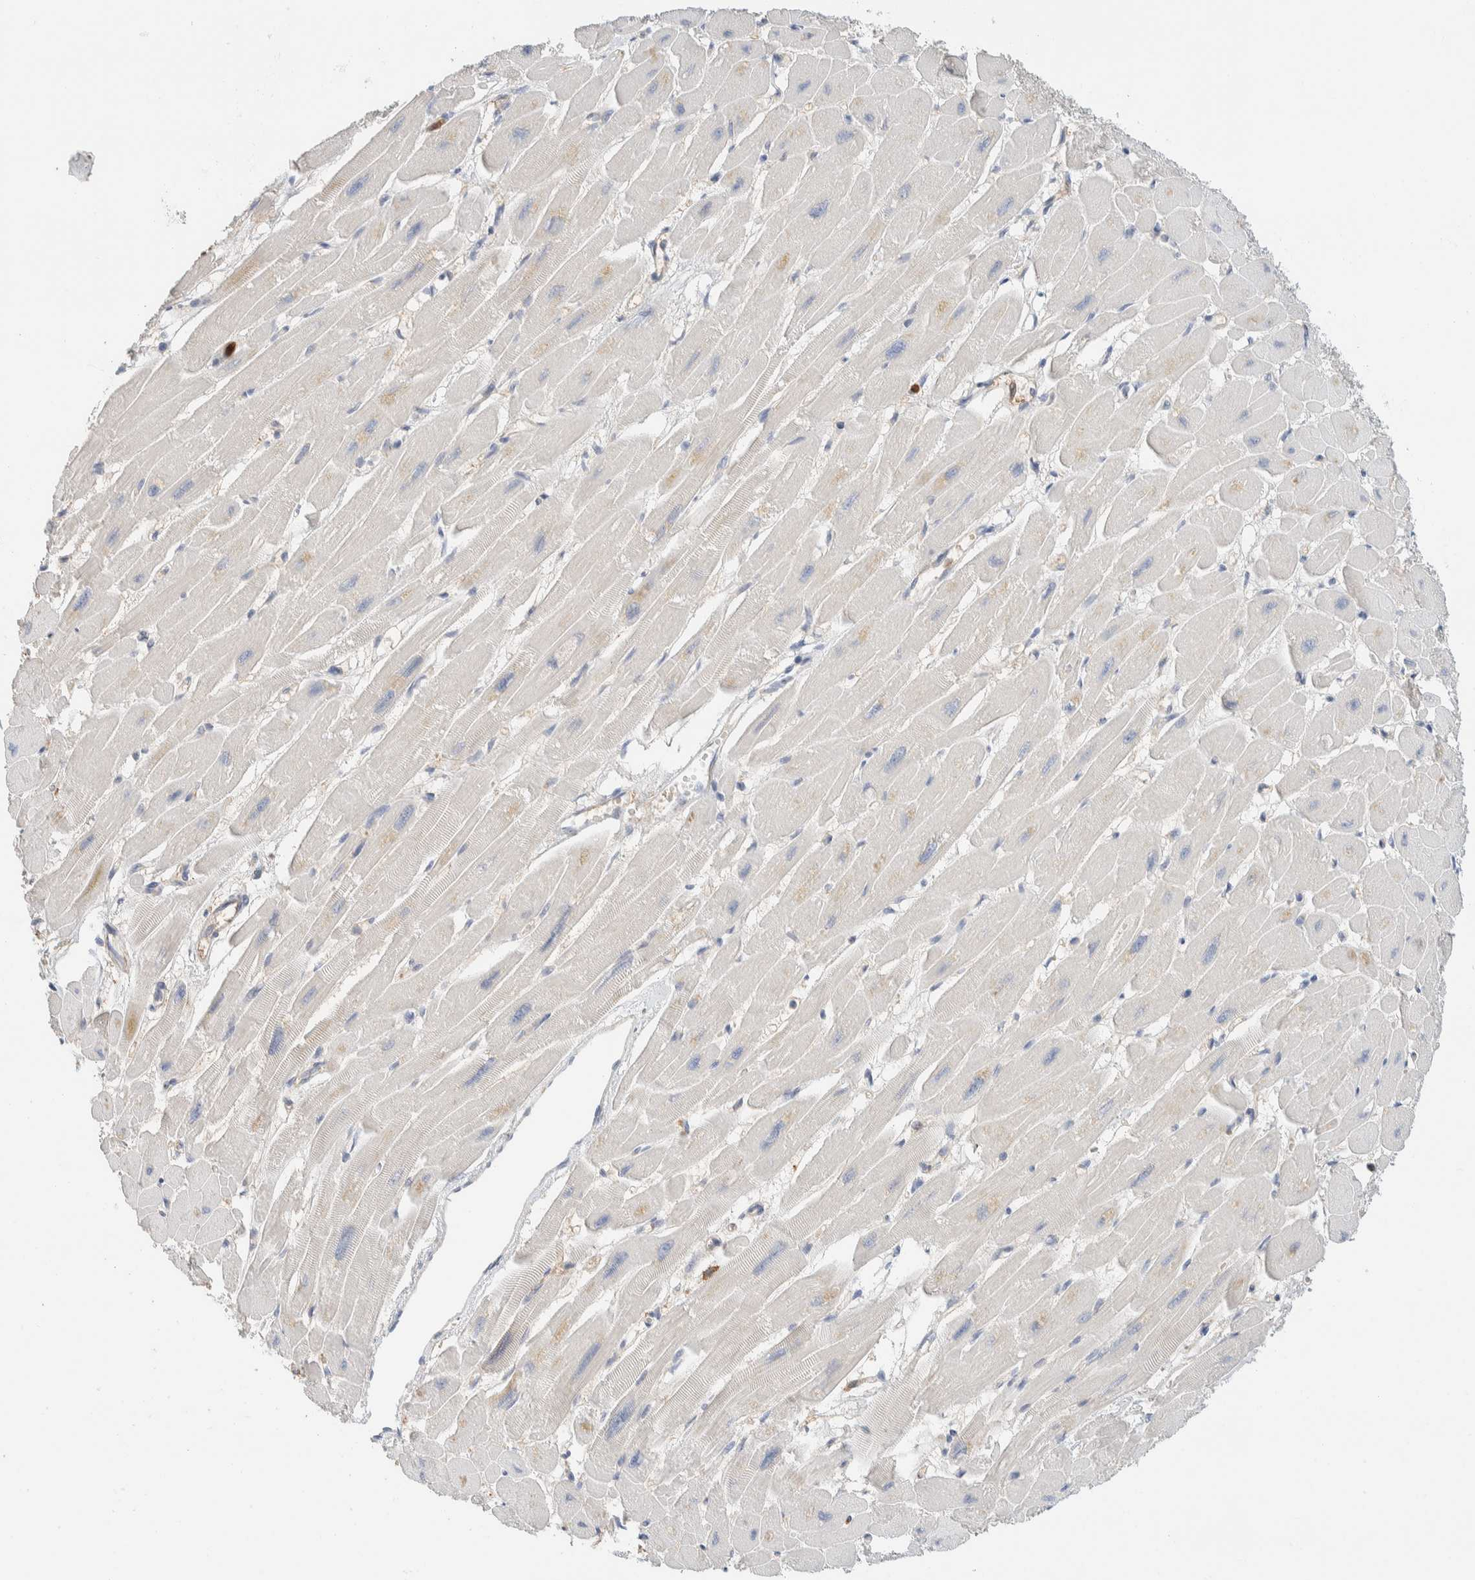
{"staining": {"intensity": "negative", "quantity": "none", "location": "none"}, "tissue": "heart muscle", "cell_type": "Cardiomyocytes", "image_type": "normal", "snomed": [{"axis": "morphology", "description": "Normal tissue, NOS"}, {"axis": "topography", "description": "Heart"}], "caption": "A micrograph of heart muscle stained for a protein reveals no brown staining in cardiomyocytes. (DAB (3,3'-diaminobenzidine) immunohistochemistry (IHC), high magnification).", "gene": "SETD4", "patient": {"sex": "female", "age": 54}}